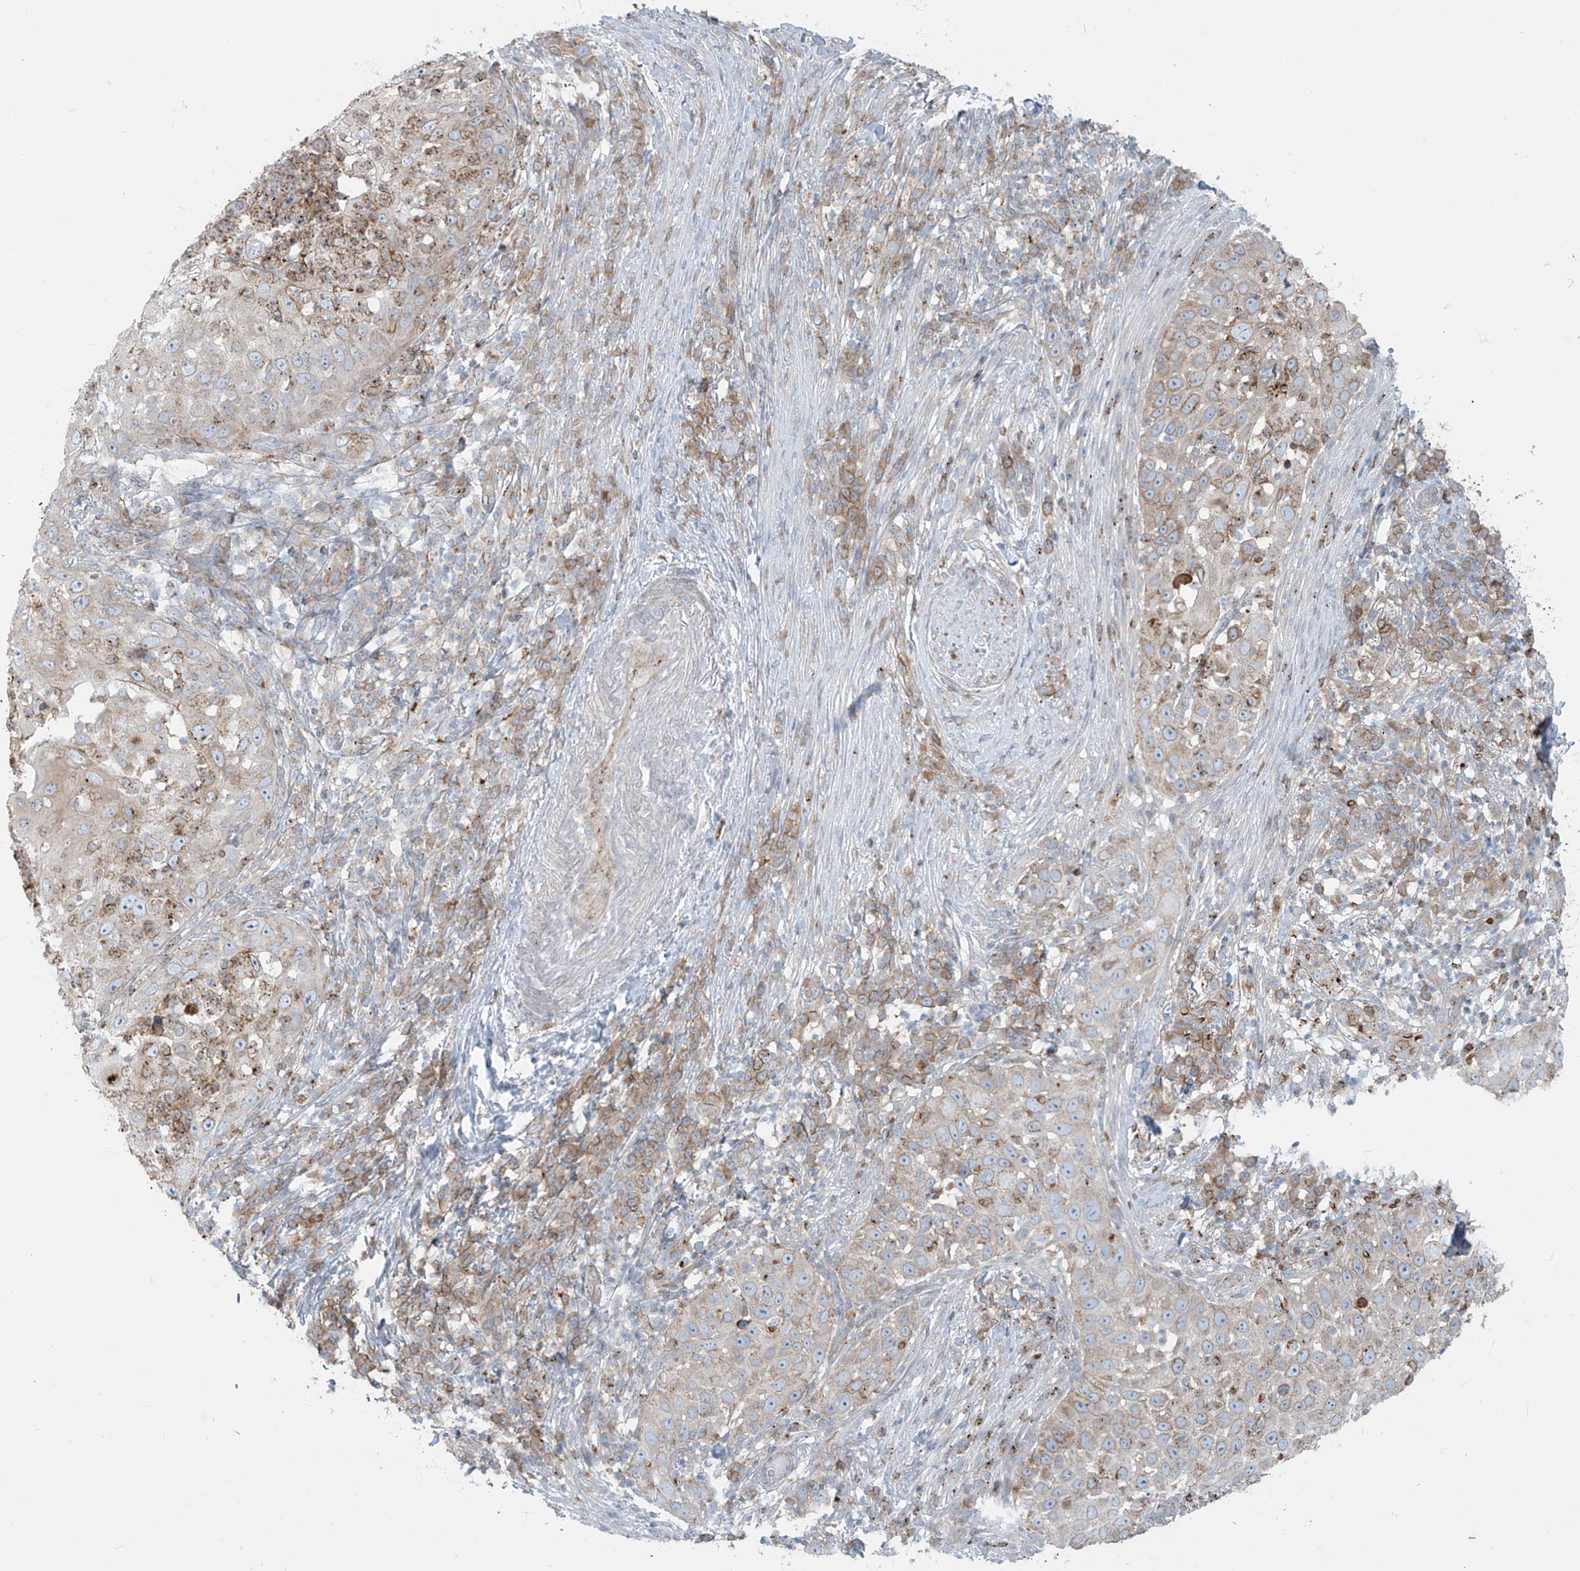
{"staining": {"intensity": "weak", "quantity": "<25%", "location": "cytoplasmic/membranous"}, "tissue": "skin cancer", "cell_type": "Tumor cells", "image_type": "cancer", "snomed": [{"axis": "morphology", "description": "Squamous cell carcinoma, NOS"}, {"axis": "topography", "description": "Skin"}], "caption": "Tumor cells are negative for protein expression in human skin cancer (squamous cell carcinoma). Nuclei are stained in blue.", "gene": "LZTS3", "patient": {"sex": "female", "age": 44}}